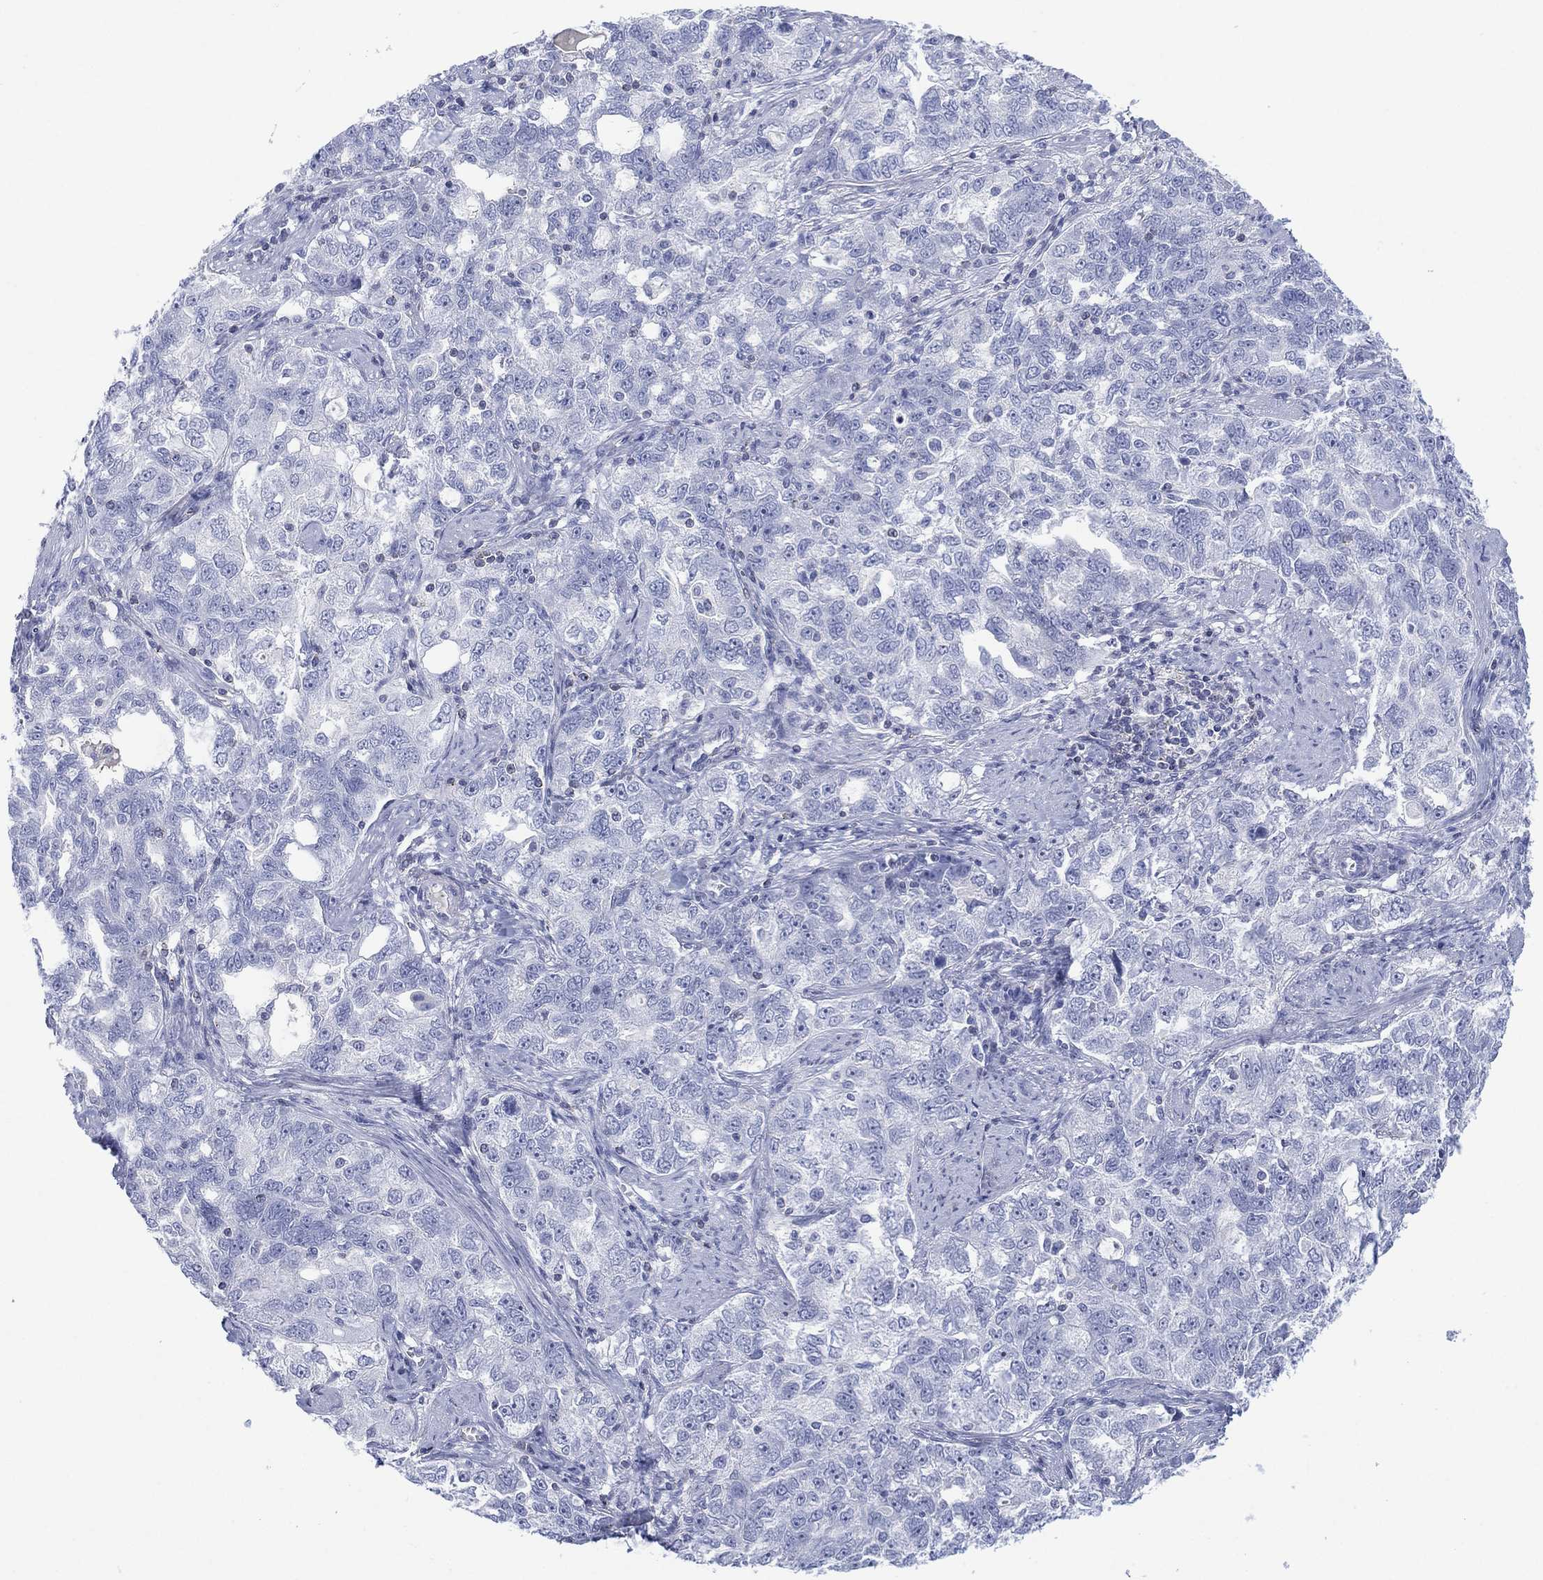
{"staining": {"intensity": "negative", "quantity": "none", "location": "none"}, "tissue": "ovarian cancer", "cell_type": "Tumor cells", "image_type": "cancer", "snomed": [{"axis": "morphology", "description": "Cystadenocarcinoma, serous, NOS"}, {"axis": "topography", "description": "Ovary"}], "caption": "Immunohistochemical staining of ovarian cancer (serous cystadenocarcinoma) shows no significant expression in tumor cells.", "gene": "SEPTIN1", "patient": {"sex": "female", "age": 51}}